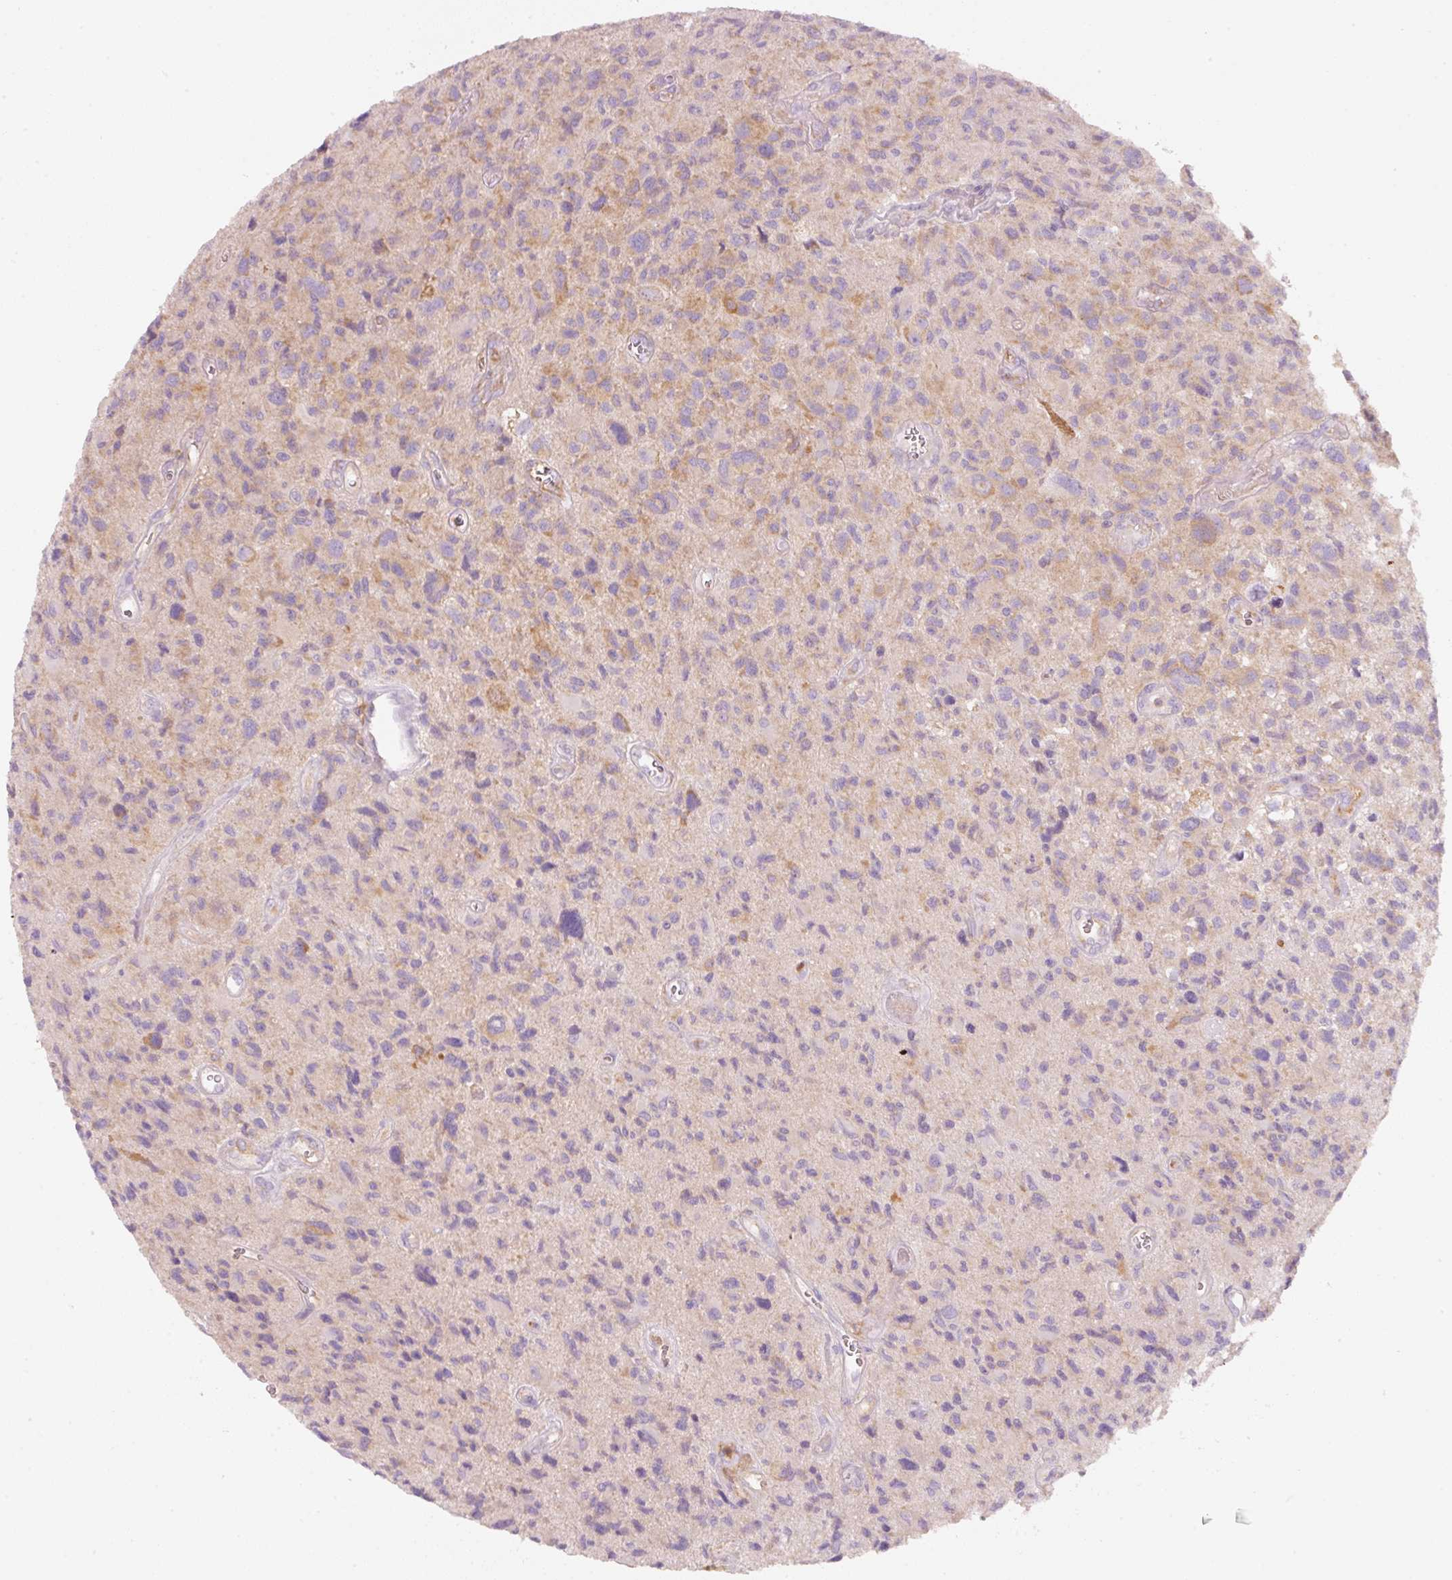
{"staining": {"intensity": "weak", "quantity": "<25%", "location": "cytoplasmic/membranous"}, "tissue": "glioma", "cell_type": "Tumor cells", "image_type": "cancer", "snomed": [{"axis": "morphology", "description": "Glioma, malignant, High grade"}, {"axis": "topography", "description": "Brain"}], "caption": "This is an immunohistochemistry (IHC) image of glioma. There is no expression in tumor cells.", "gene": "IQGAP2", "patient": {"sex": "male", "age": 76}}